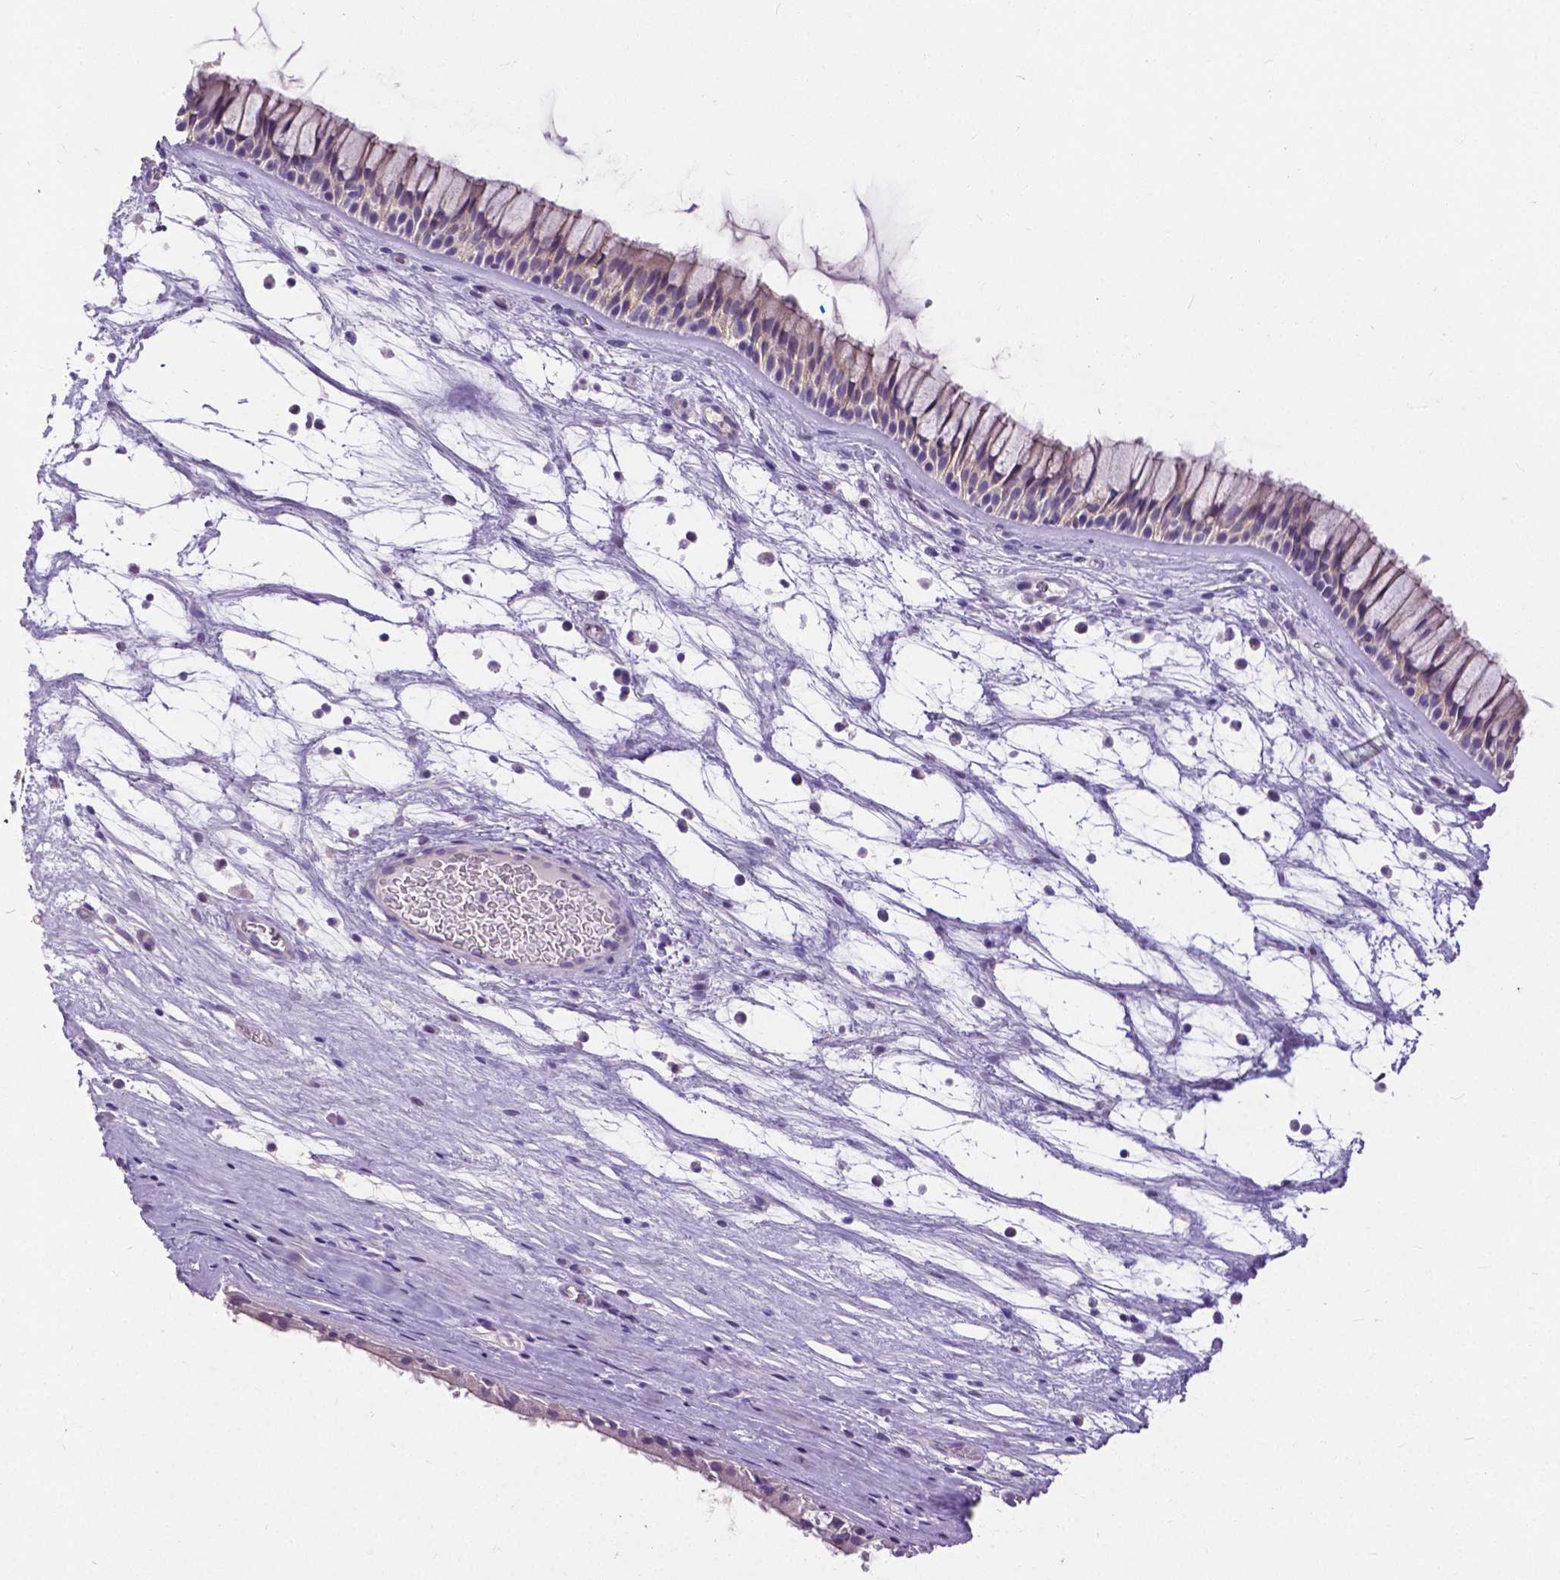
{"staining": {"intensity": "negative", "quantity": "none", "location": "none"}, "tissue": "nasopharynx", "cell_type": "Respiratory epithelial cells", "image_type": "normal", "snomed": [{"axis": "morphology", "description": "Normal tissue, NOS"}, {"axis": "topography", "description": "Nasopharynx"}], "caption": "Immunohistochemical staining of normal human nasopharynx reveals no significant positivity in respiratory epithelial cells. The staining is performed using DAB (3,3'-diaminobenzidine) brown chromogen with nuclei counter-stained in using hematoxylin.", "gene": "OCLN", "patient": {"sex": "male", "age": 74}}